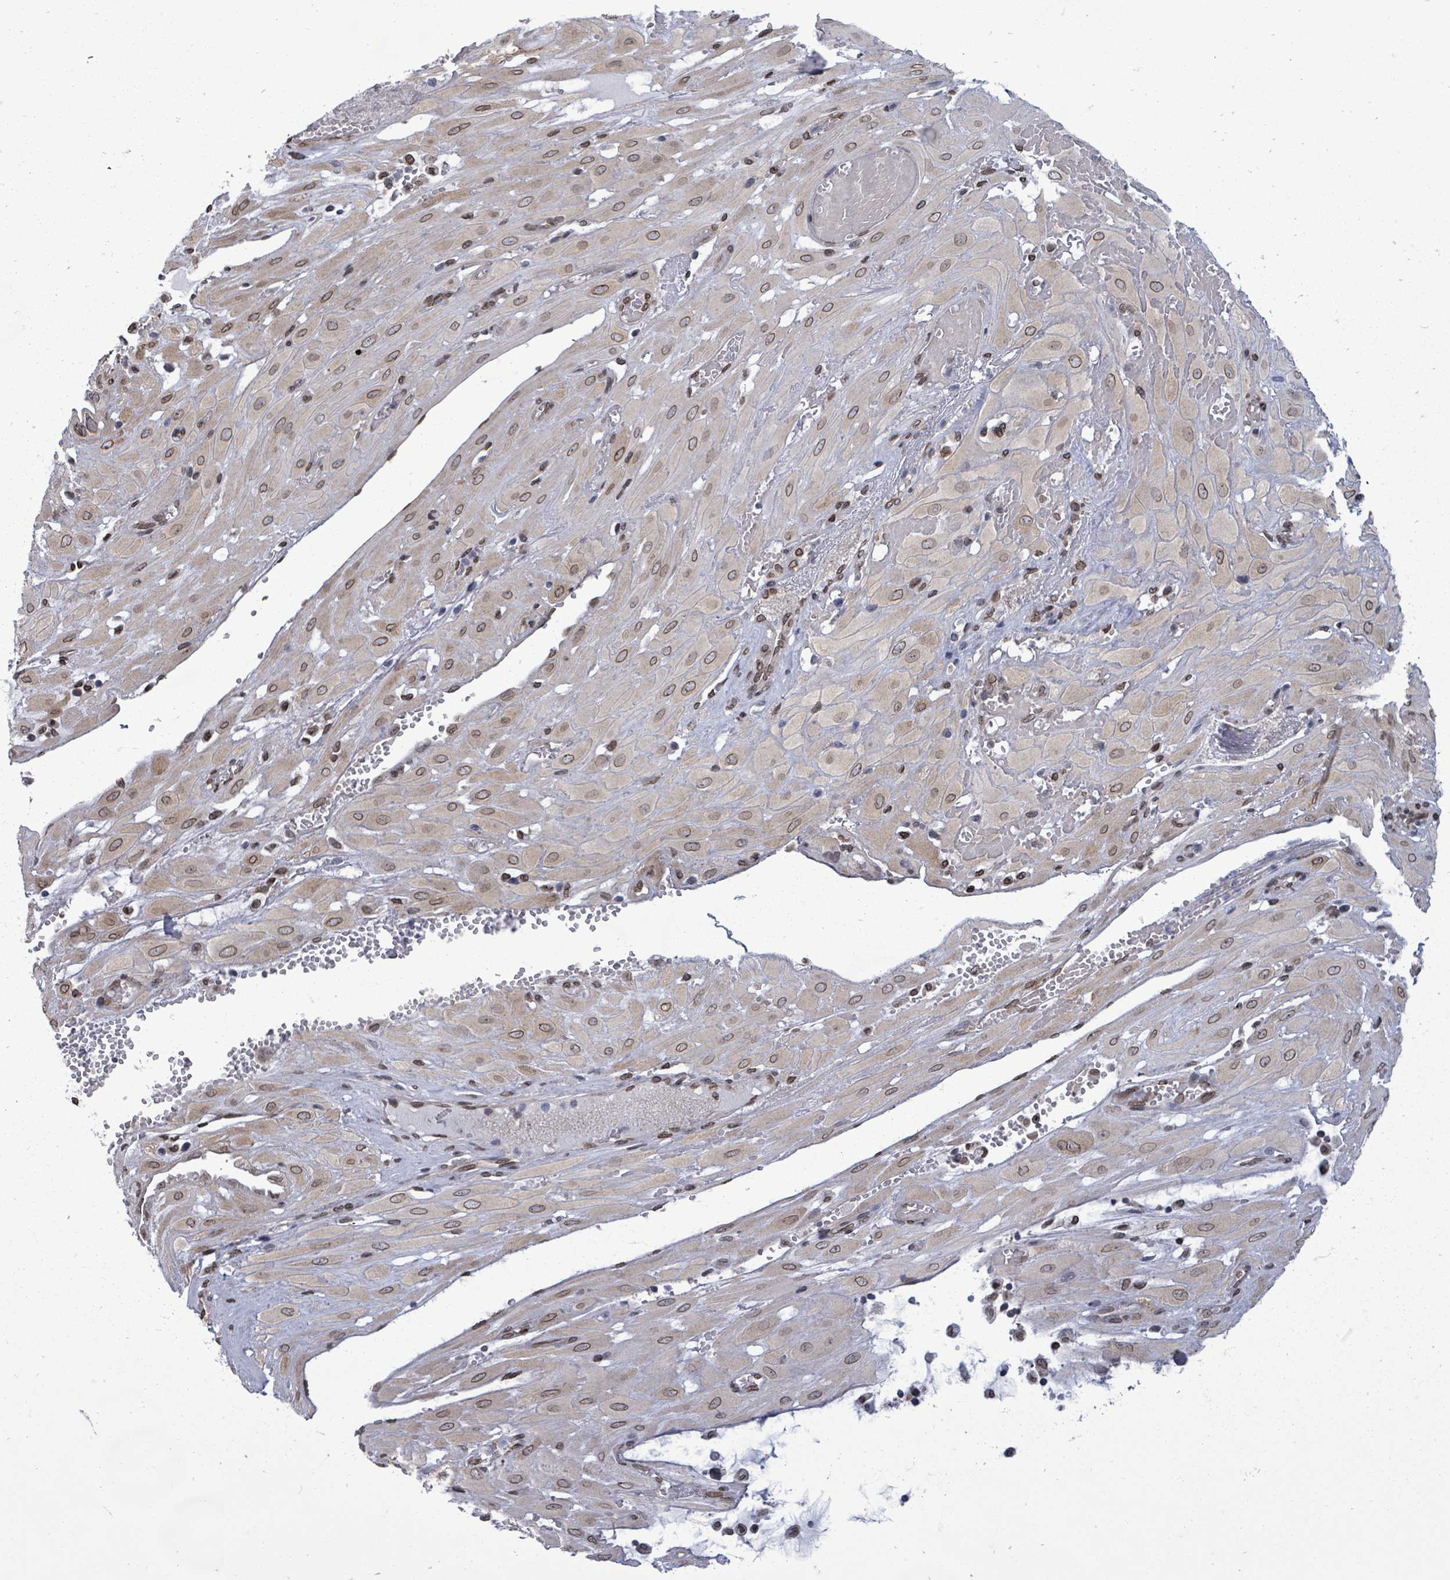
{"staining": {"intensity": "moderate", "quantity": ">75%", "location": "cytoplasmic/membranous,nuclear"}, "tissue": "cervical cancer", "cell_type": "Tumor cells", "image_type": "cancer", "snomed": [{"axis": "morphology", "description": "Squamous cell carcinoma, NOS"}, {"axis": "topography", "description": "Cervix"}], "caption": "Protein staining of squamous cell carcinoma (cervical) tissue reveals moderate cytoplasmic/membranous and nuclear positivity in about >75% of tumor cells.", "gene": "ARFGAP1", "patient": {"sex": "female", "age": 36}}